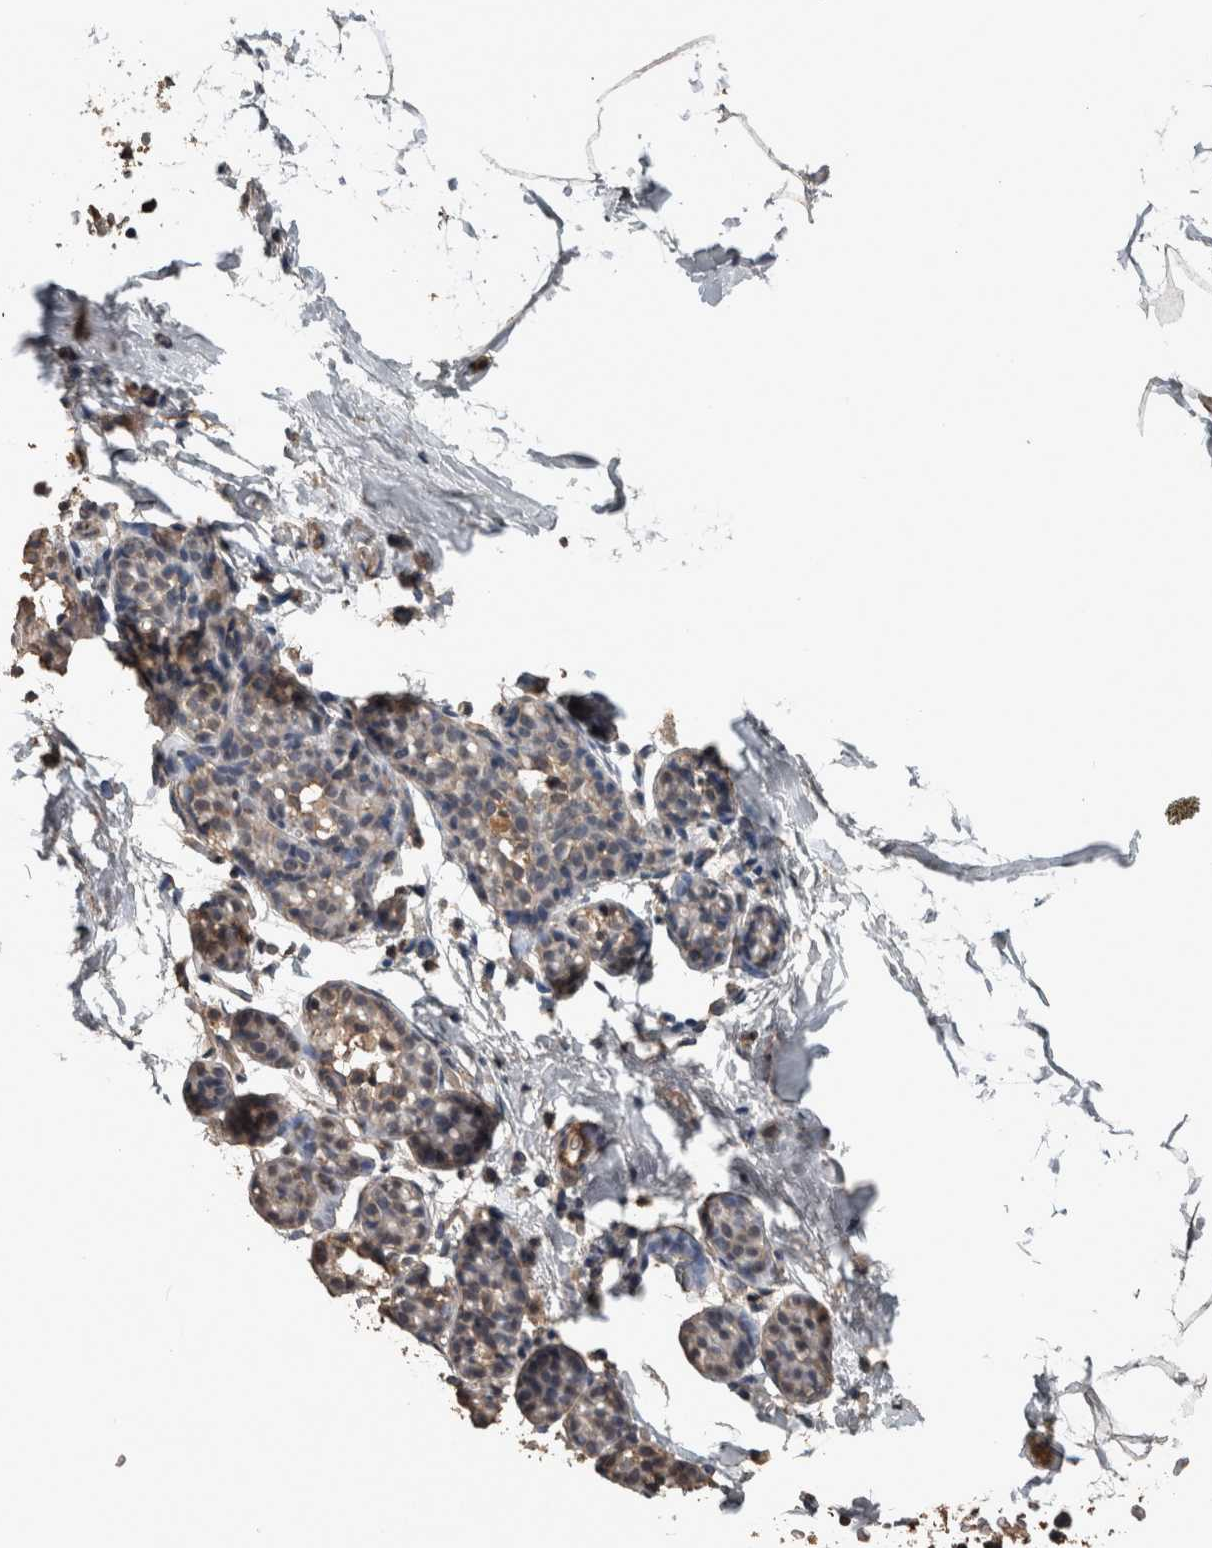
{"staining": {"intensity": "weak", "quantity": "25%-75%", "location": "cytoplasmic/membranous"}, "tissue": "breast", "cell_type": "Adipocytes", "image_type": "normal", "snomed": [{"axis": "morphology", "description": "Normal tissue, NOS"}, {"axis": "topography", "description": "Breast"}], "caption": "Weak cytoplasmic/membranous protein expression is seen in approximately 25%-75% of adipocytes in breast.", "gene": "FGFRL1", "patient": {"sex": "female", "age": 62}}